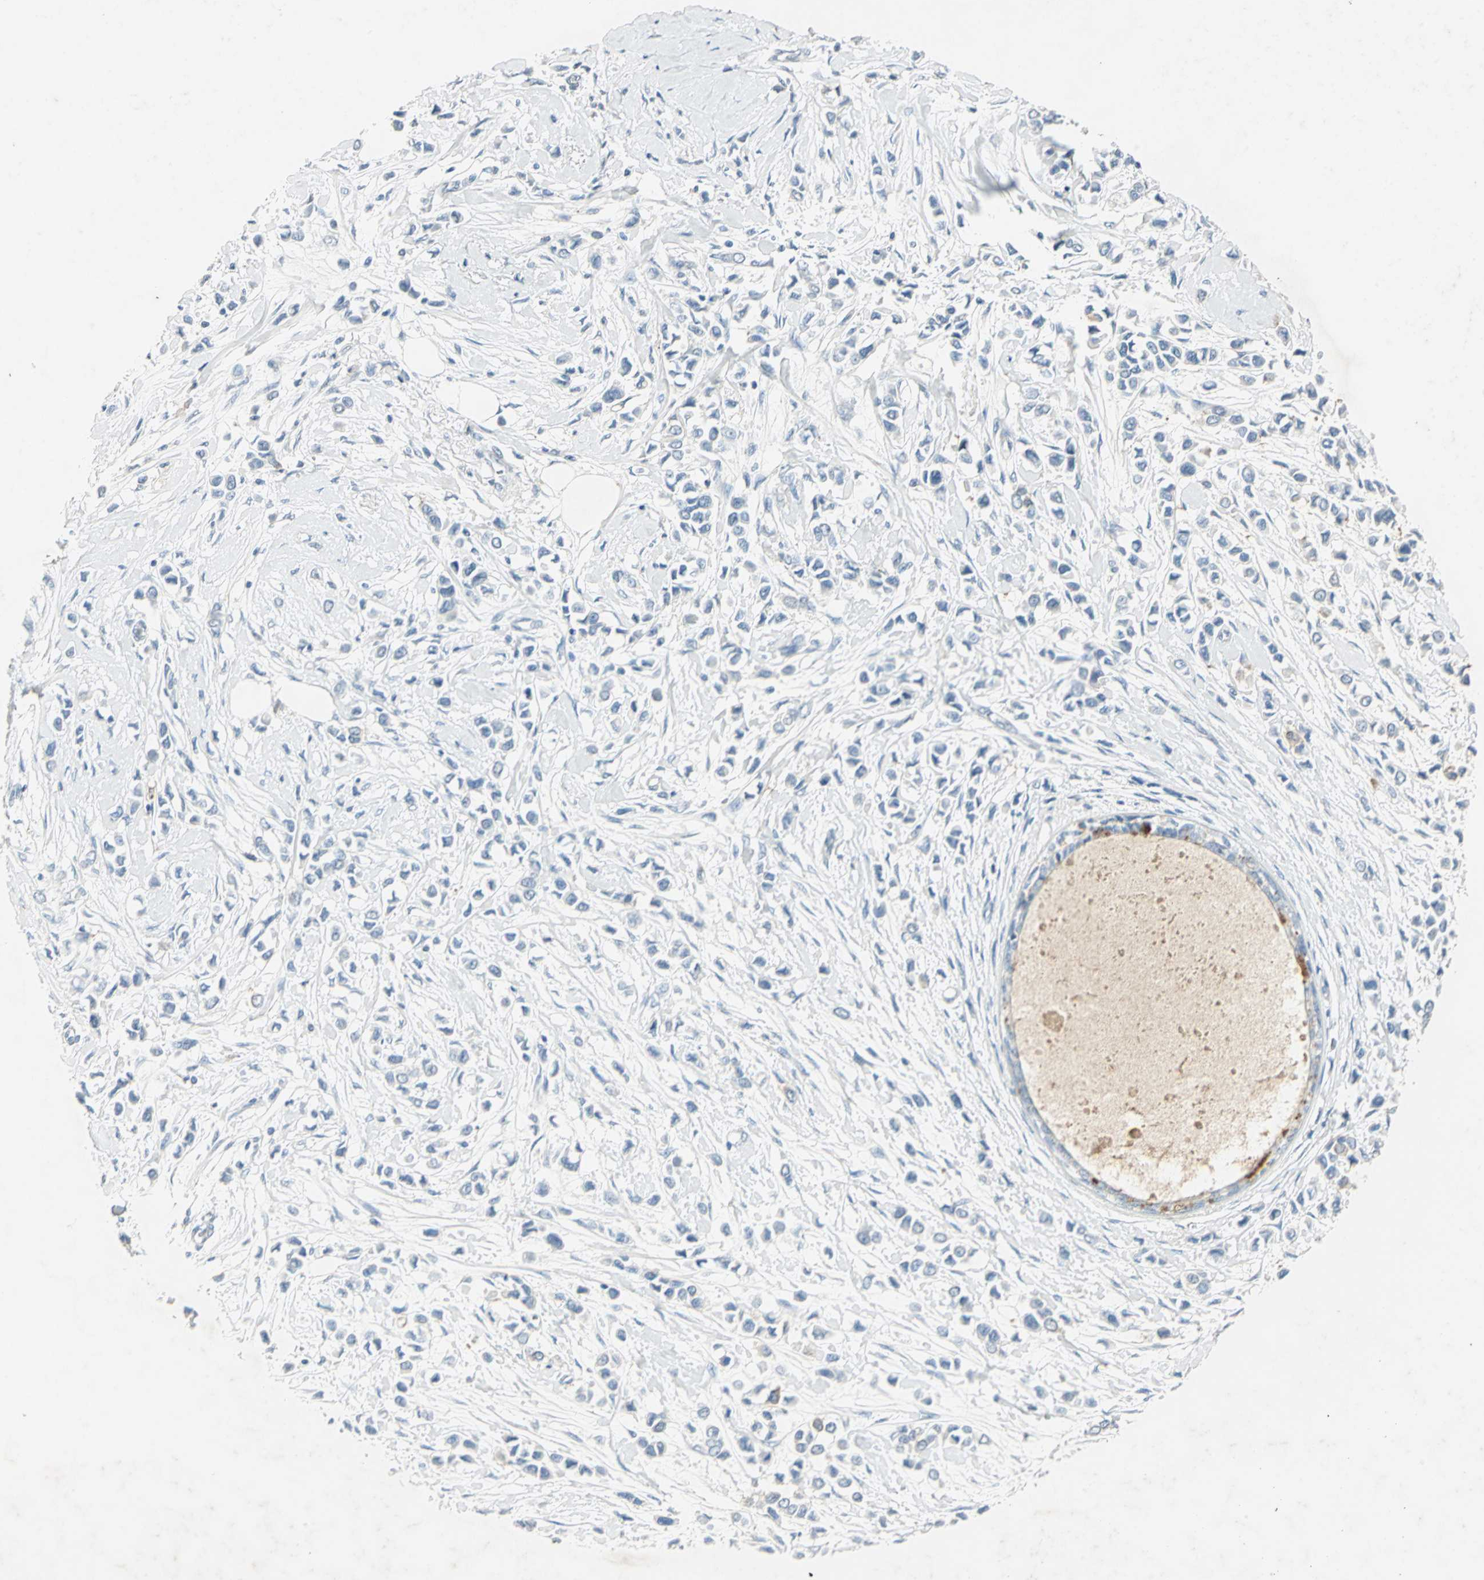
{"staining": {"intensity": "negative", "quantity": "none", "location": "none"}, "tissue": "breast cancer", "cell_type": "Tumor cells", "image_type": "cancer", "snomed": [{"axis": "morphology", "description": "Lobular carcinoma"}, {"axis": "topography", "description": "Breast"}], "caption": "Immunohistochemistry (IHC) histopathology image of human breast lobular carcinoma stained for a protein (brown), which exhibits no expression in tumor cells.", "gene": "CAMK2B", "patient": {"sex": "female", "age": 51}}